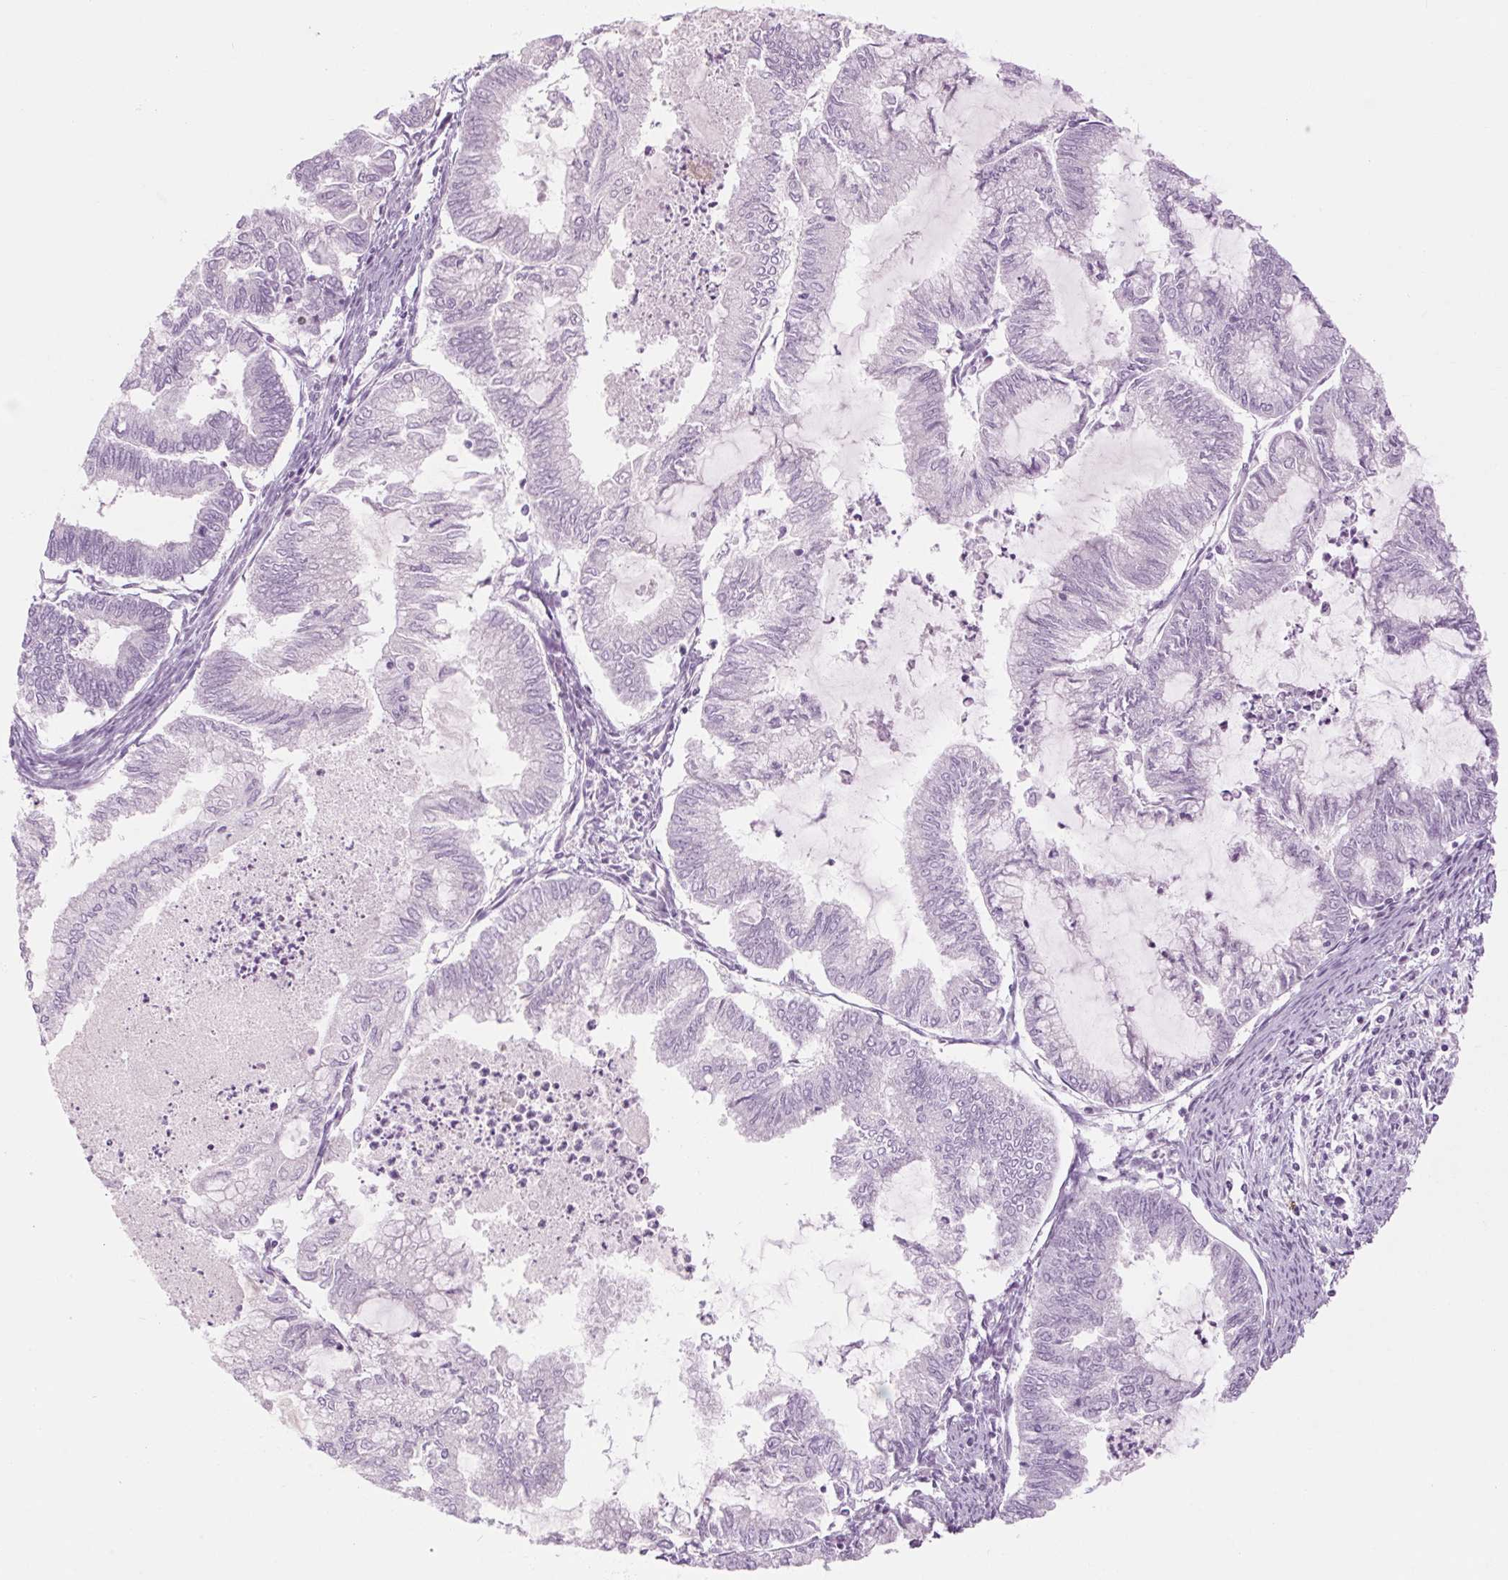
{"staining": {"intensity": "negative", "quantity": "none", "location": "none"}, "tissue": "endometrial cancer", "cell_type": "Tumor cells", "image_type": "cancer", "snomed": [{"axis": "morphology", "description": "Adenocarcinoma, NOS"}, {"axis": "topography", "description": "Endometrium"}], "caption": "Tumor cells show no significant protein expression in endometrial adenocarcinoma.", "gene": "RPTN", "patient": {"sex": "female", "age": 79}}